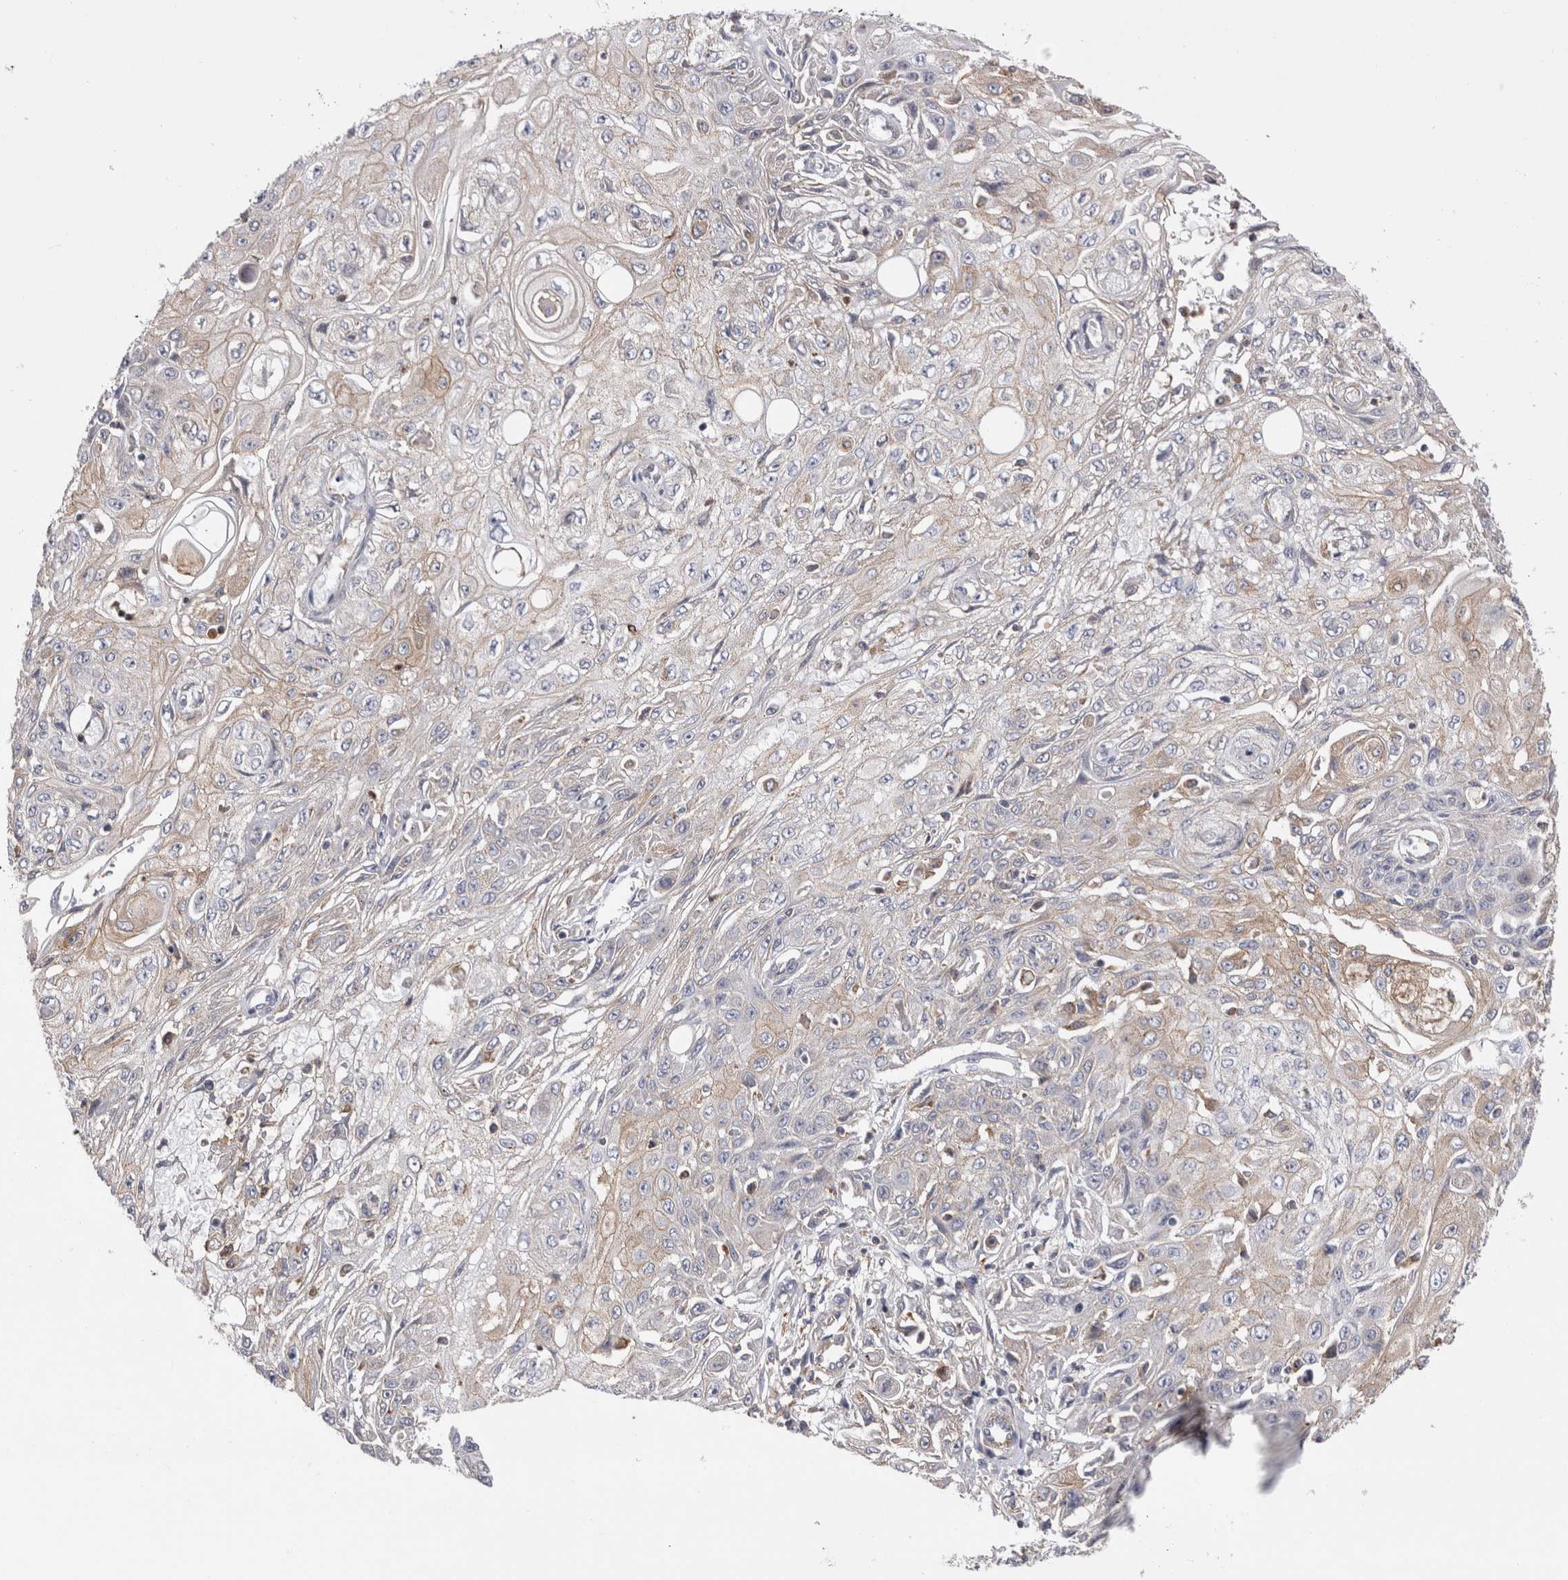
{"staining": {"intensity": "moderate", "quantity": "<25%", "location": "cytoplasmic/membranous"}, "tissue": "skin cancer", "cell_type": "Tumor cells", "image_type": "cancer", "snomed": [{"axis": "morphology", "description": "Squamous cell carcinoma, NOS"}, {"axis": "morphology", "description": "Squamous cell carcinoma, metastatic, NOS"}, {"axis": "topography", "description": "Skin"}, {"axis": "topography", "description": "Lymph node"}], "caption": "Human skin cancer (squamous cell carcinoma) stained with a protein marker reveals moderate staining in tumor cells.", "gene": "RAB11FIP1", "patient": {"sex": "male", "age": 75}}